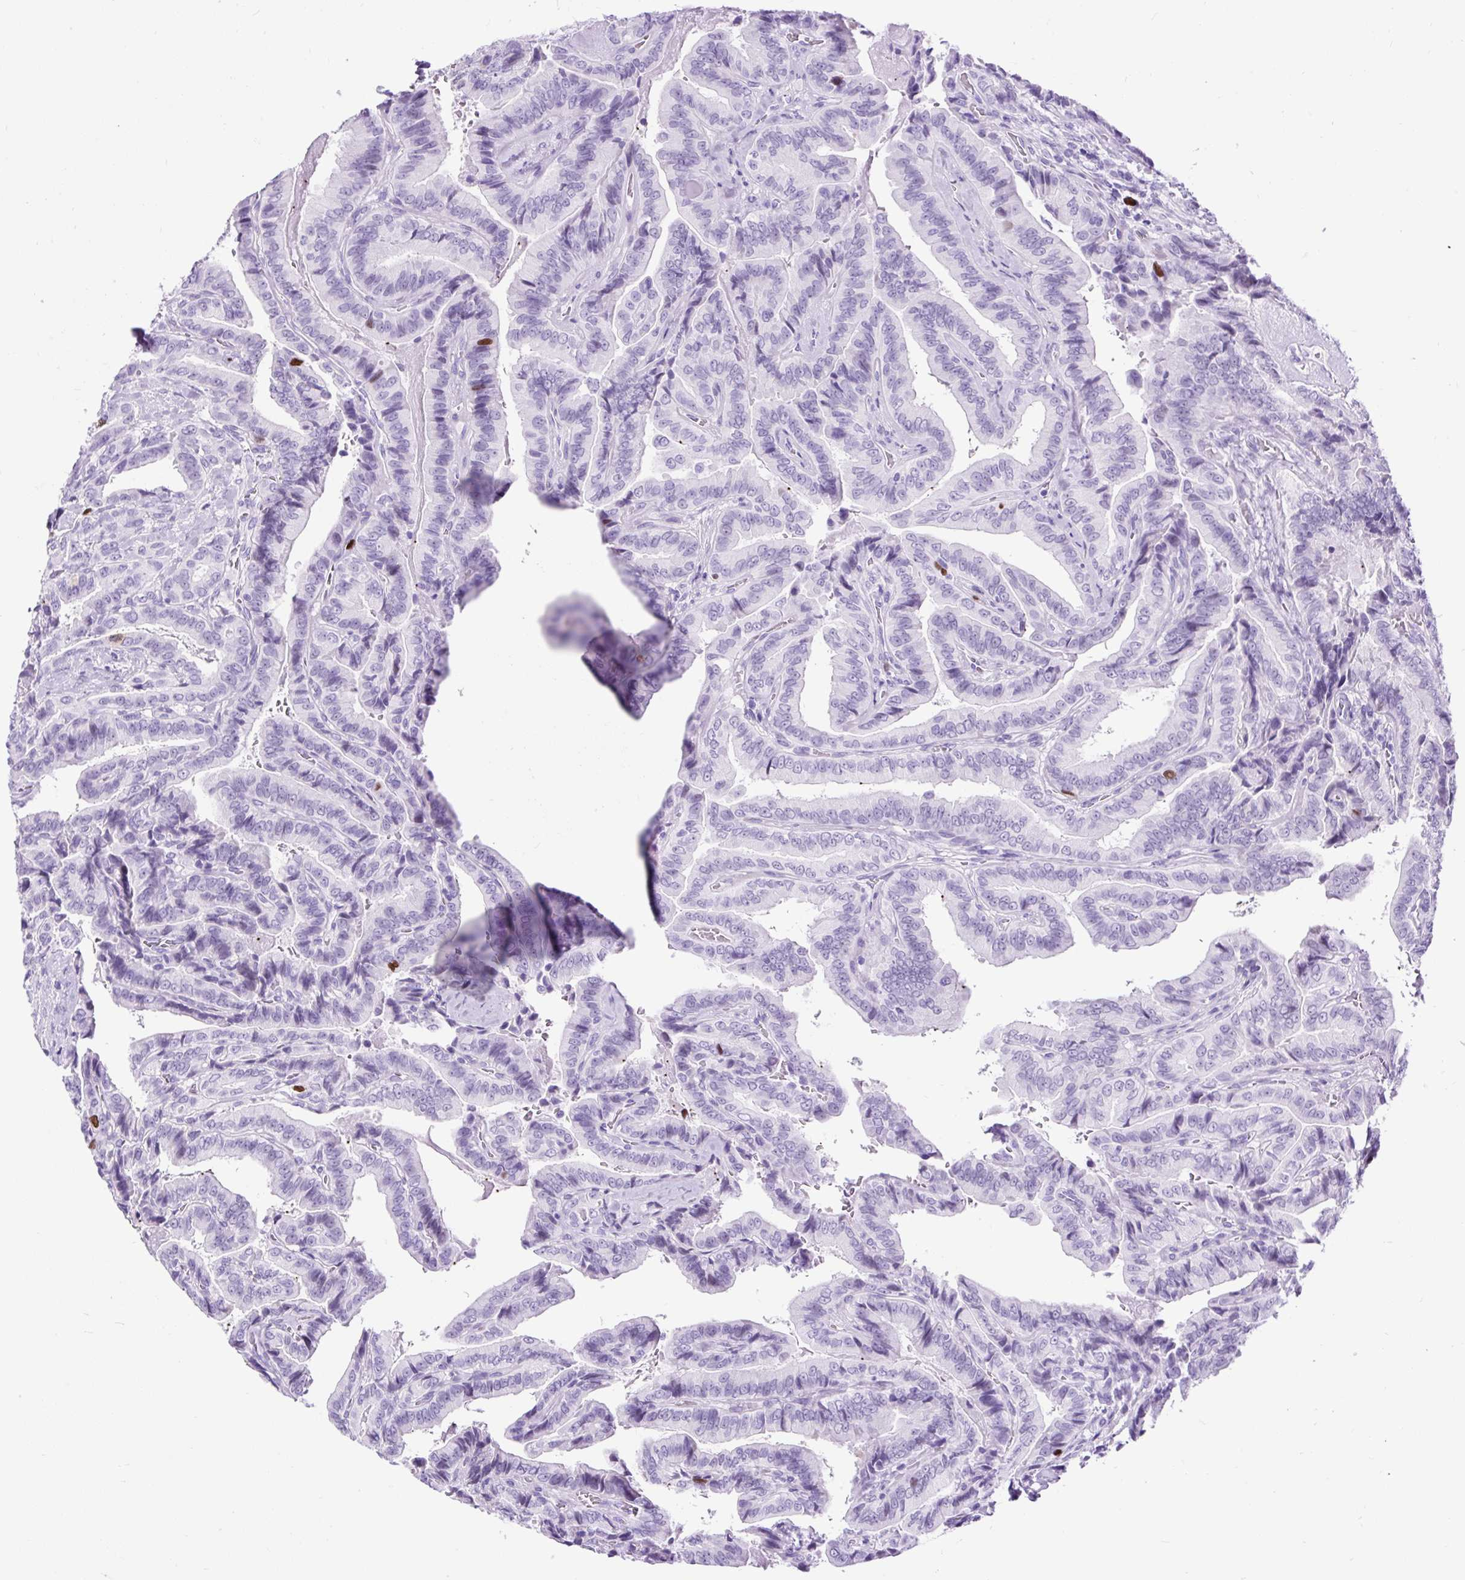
{"staining": {"intensity": "moderate", "quantity": "<25%", "location": "nuclear"}, "tissue": "thyroid cancer", "cell_type": "Tumor cells", "image_type": "cancer", "snomed": [{"axis": "morphology", "description": "Papillary adenocarcinoma, NOS"}, {"axis": "topography", "description": "Thyroid gland"}], "caption": "Immunohistochemistry (IHC) (DAB (3,3'-diaminobenzidine)) staining of human thyroid cancer (papillary adenocarcinoma) exhibits moderate nuclear protein positivity in approximately <25% of tumor cells. (Stains: DAB in brown, nuclei in blue, Microscopy: brightfield microscopy at high magnification).", "gene": "RACGAP1", "patient": {"sex": "male", "age": 61}}